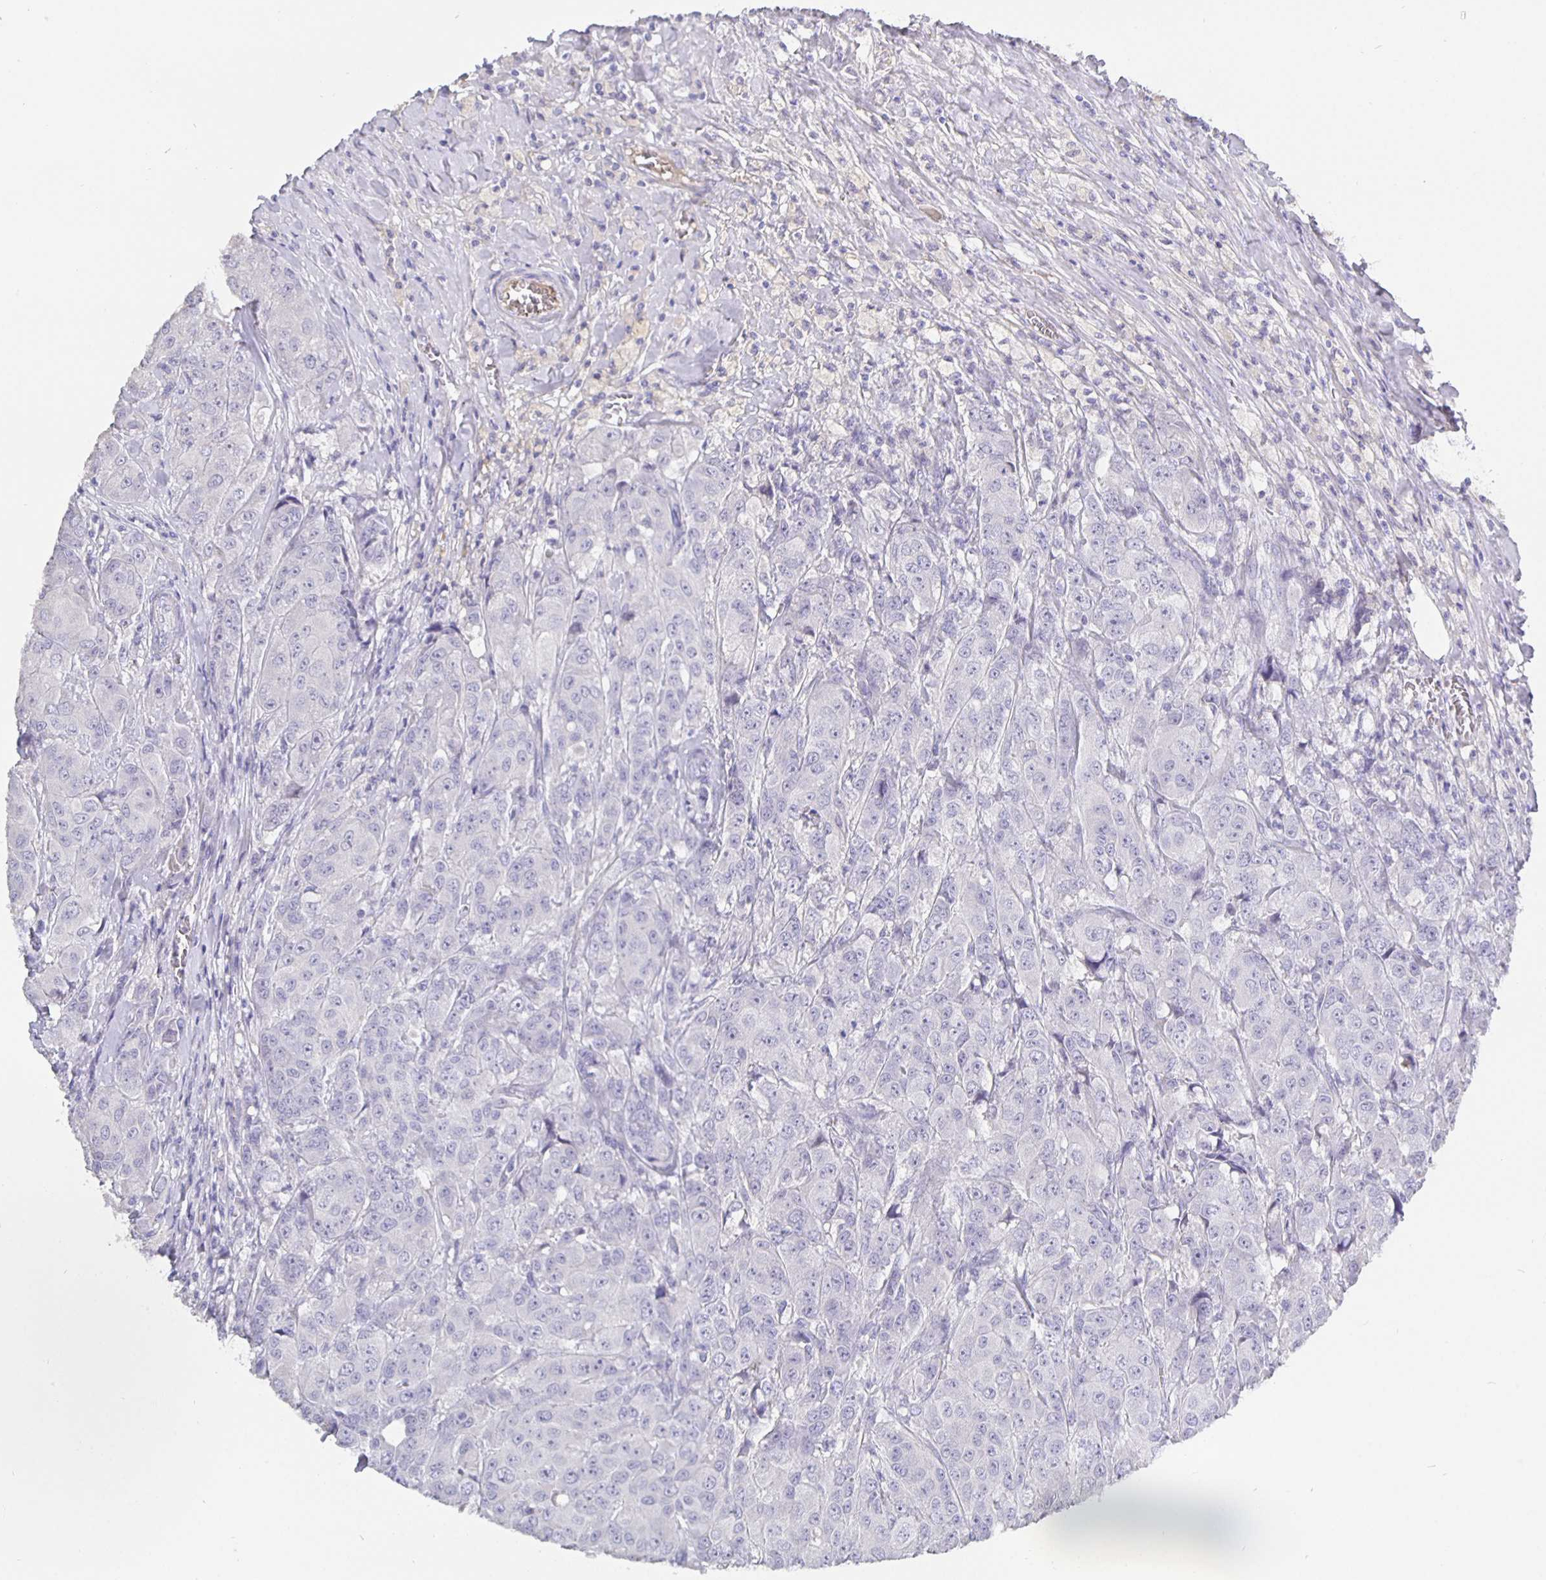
{"staining": {"intensity": "negative", "quantity": "none", "location": "none"}, "tissue": "breast cancer", "cell_type": "Tumor cells", "image_type": "cancer", "snomed": [{"axis": "morphology", "description": "Normal tissue, NOS"}, {"axis": "morphology", "description": "Duct carcinoma"}, {"axis": "topography", "description": "Breast"}], "caption": "A high-resolution photomicrograph shows IHC staining of intraductal carcinoma (breast), which displays no significant expression in tumor cells.", "gene": "CFAP74", "patient": {"sex": "female", "age": 43}}